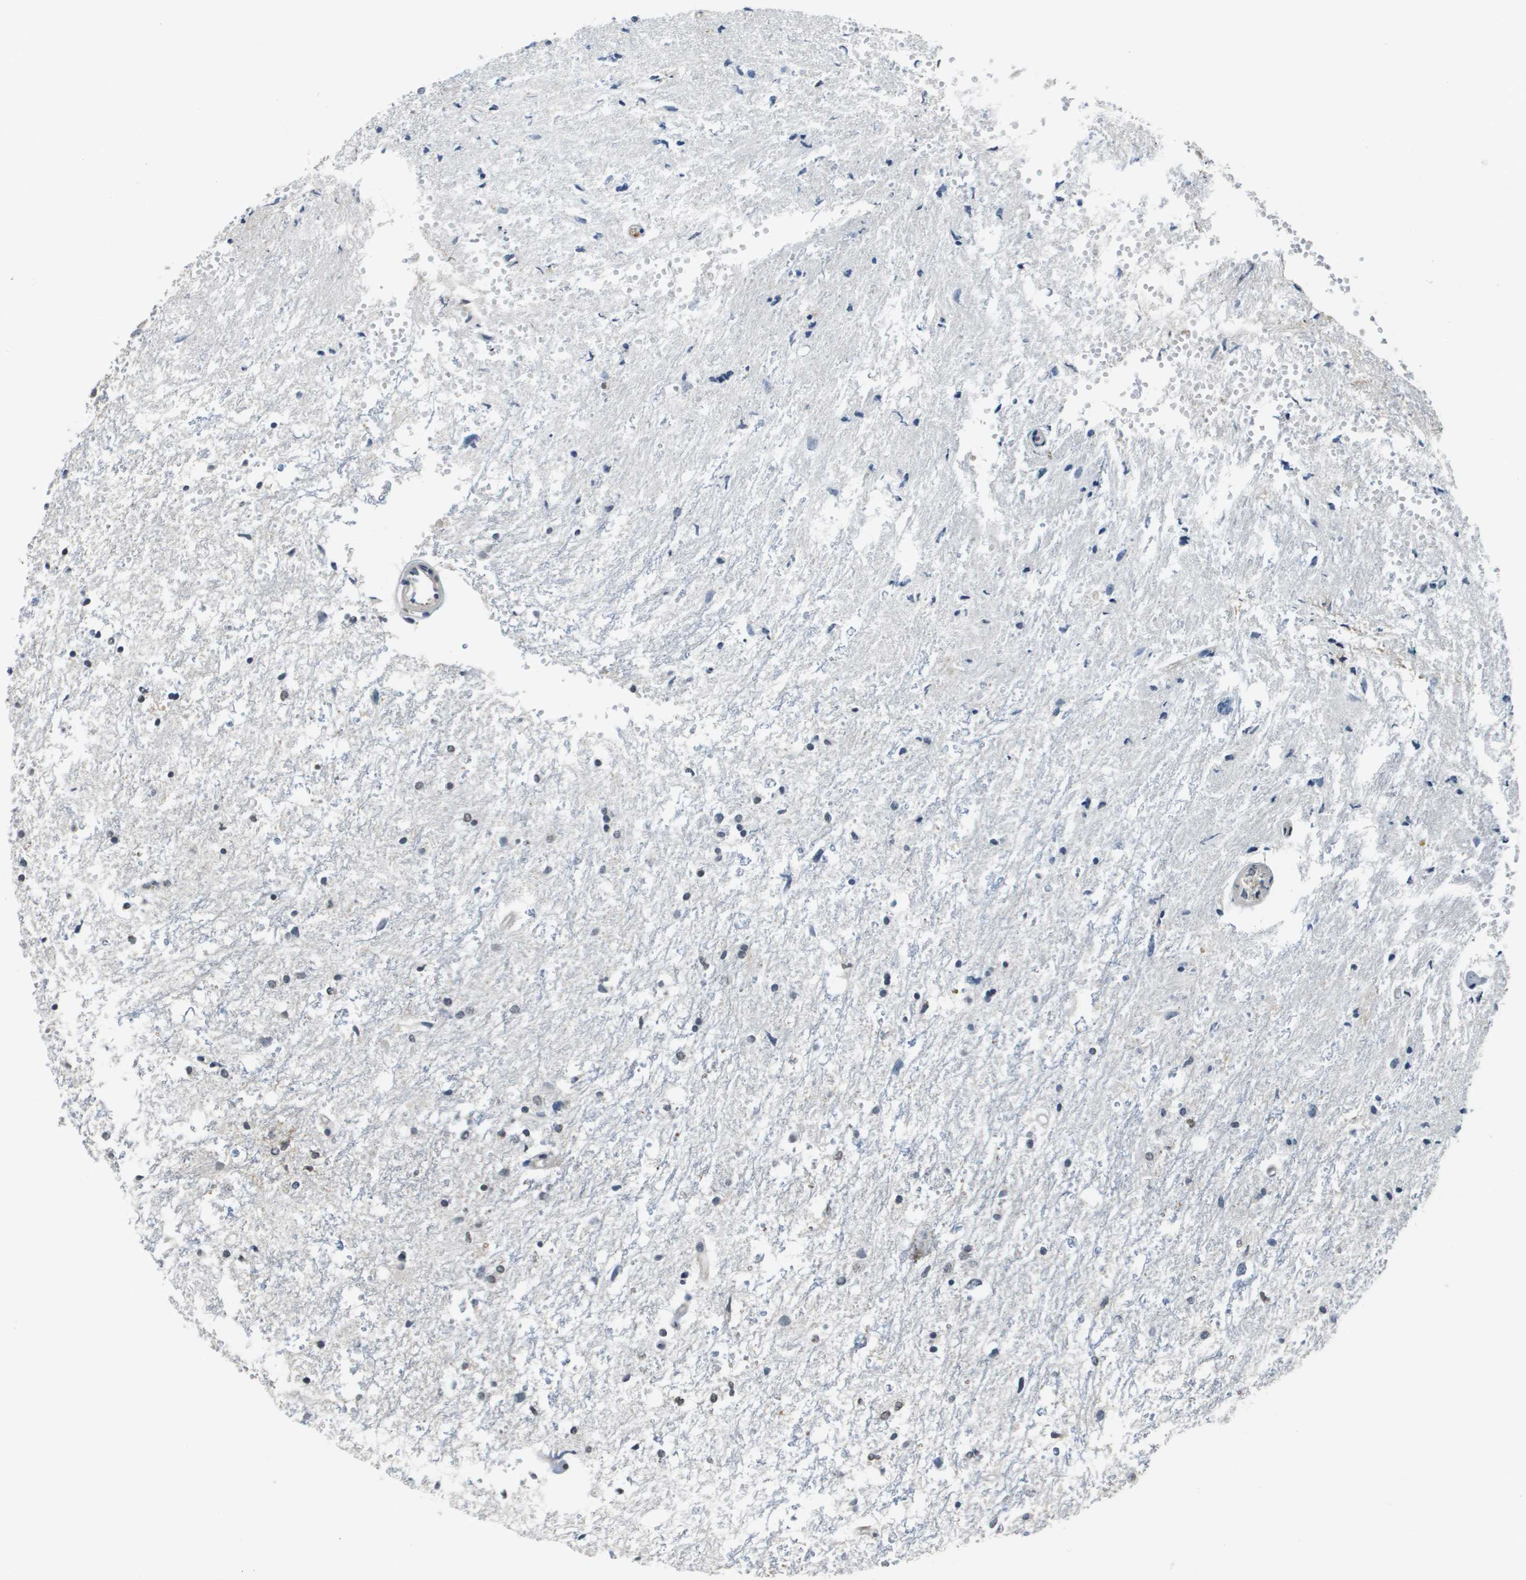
{"staining": {"intensity": "negative", "quantity": "none", "location": "none"}, "tissue": "glioma", "cell_type": "Tumor cells", "image_type": "cancer", "snomed": [{"axis": "morphology", "description": "Glioma, malignant, High grade"}, {"axis": "topography", "description": "Brain"}], "caption": "Immunohistochemical staining of glioma demonstrates no significant staining in tumor cells.", "gene": "SLC16A3", "patient": {"sex": "female", "age": 59}}